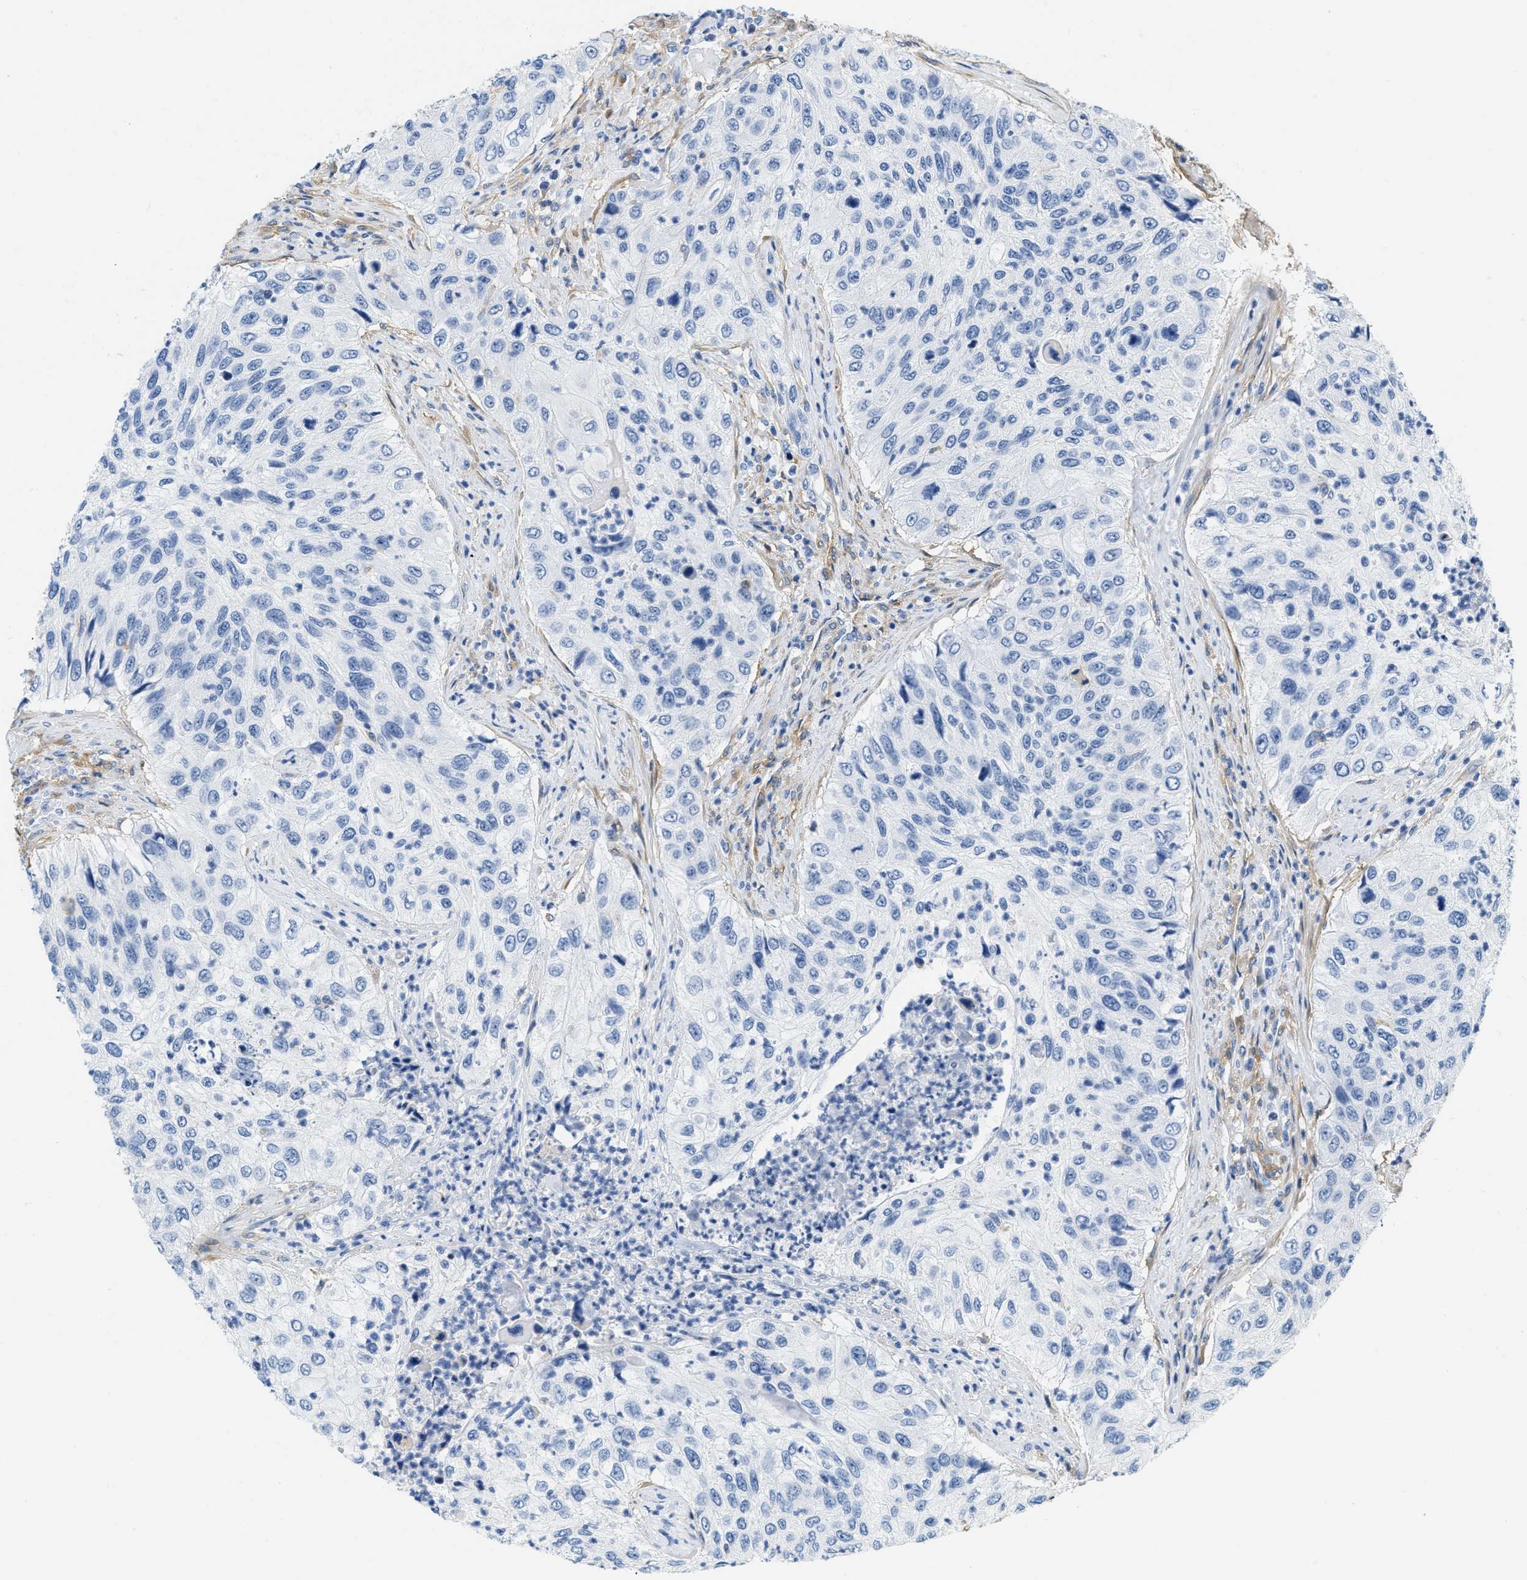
{"staining": {"intensity": "negative", "quantity": "none", "location": "none"}, "tissue": "urothelial cancer", "cell_type": "Tumor cells", "image_type": "cancer", "snomed": [{"axis": "morphology", "description": "Urothelial carcinoma, High grade"}, {"axis": "topography", "description": "Urinary bladder"}], "caption": "An immunohistochemistry (IHC) micrograph of urothelial carcinoma (high-grade) is shown. There is no staining in tumor cells of urothelial carcinoma (high-grade). (Brightfield microscopy of DAB (3,3'-diaminobenzidine) immunohistochemistry at high magnification).", "gene": "PDGFRB", "patient": {"sex": "female", "age": 60}}